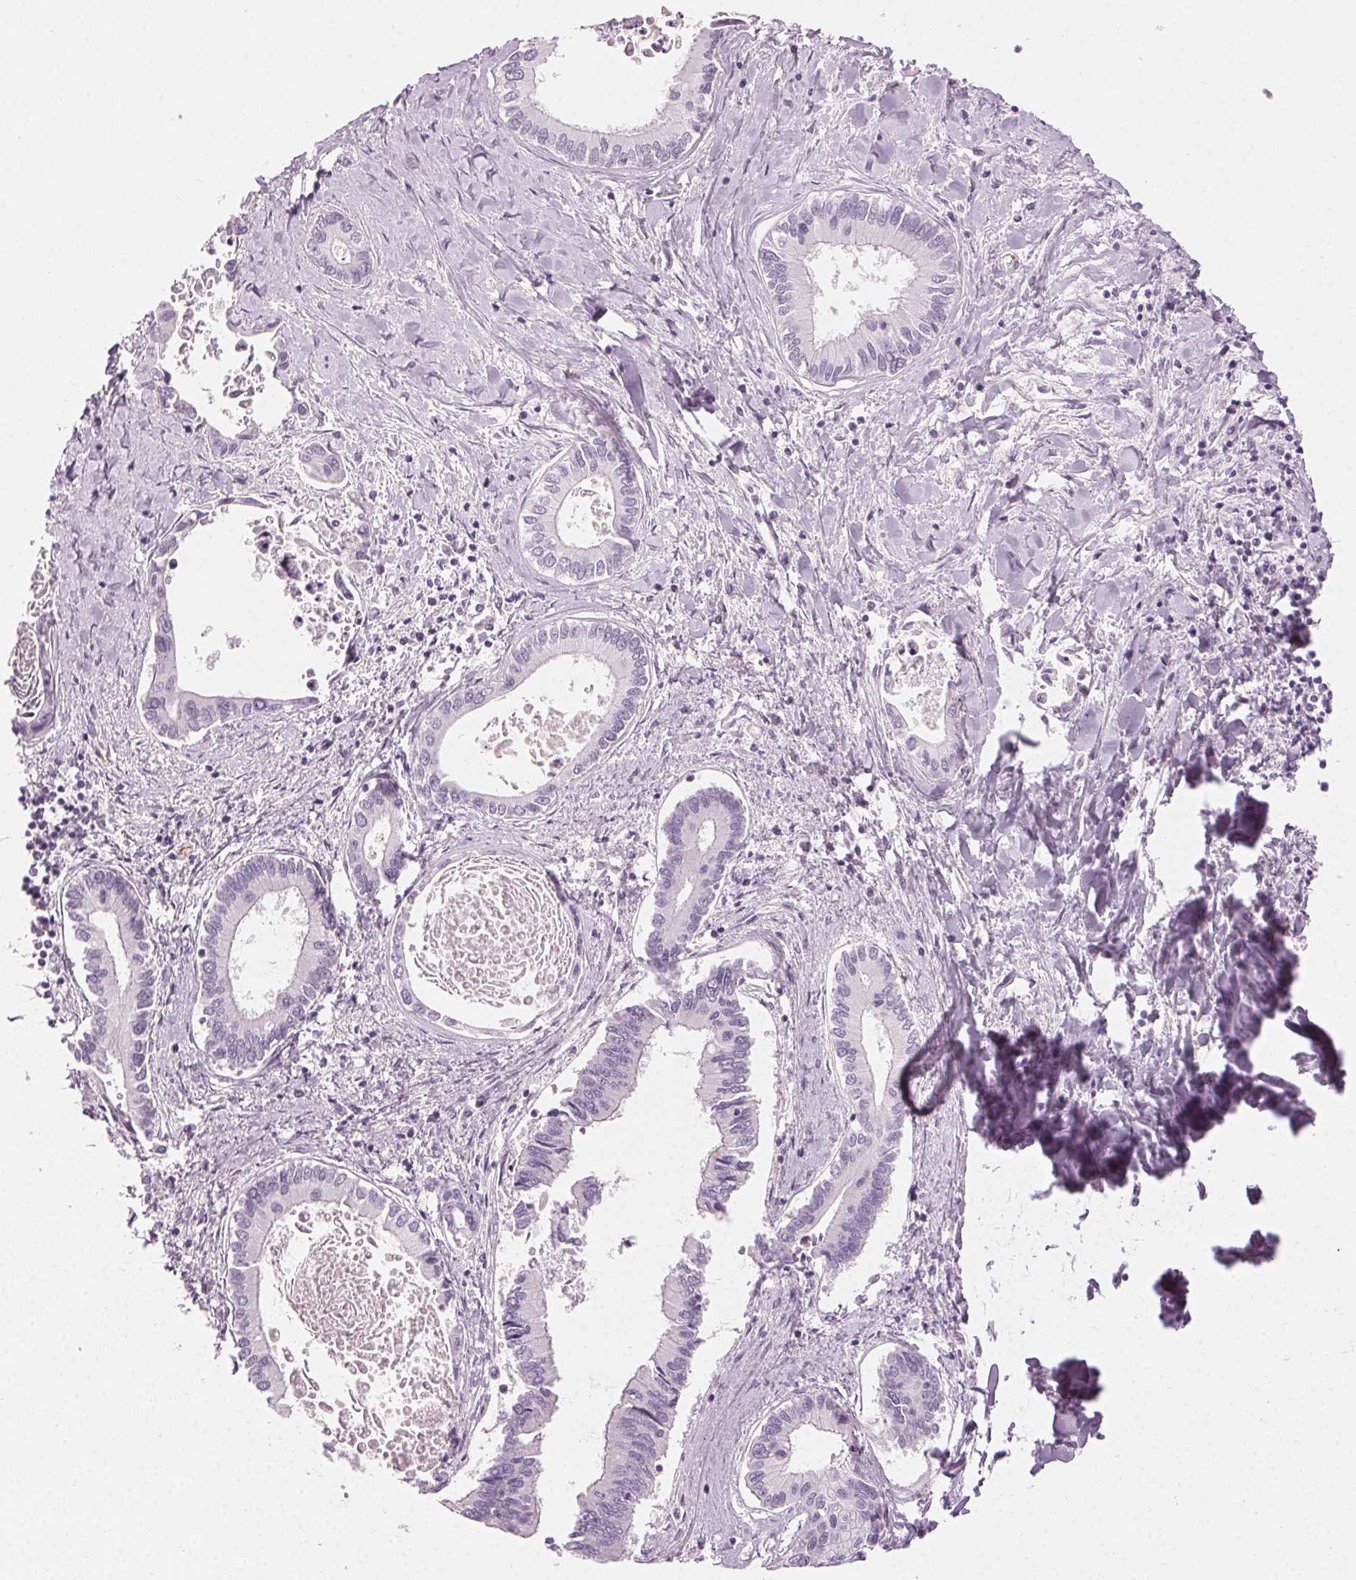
{"staining": {"intensity": "negative", "quantity": "none", "location": "none"}, "tissue": "liver cancer", "cell_type": "Tumor cells", "image_type": "cancer", "snomed": [{"axis": "morphology", "description": "Cholangiocarcinoma"}, {"axis": "topography", "description": "Liver"}], "caption": "Liver cancer was stained to show a protein in brown. There is no significant expression in tumor cells.", "gene": "AIF1L", "patient": {"sex": "male", "age": 66}}